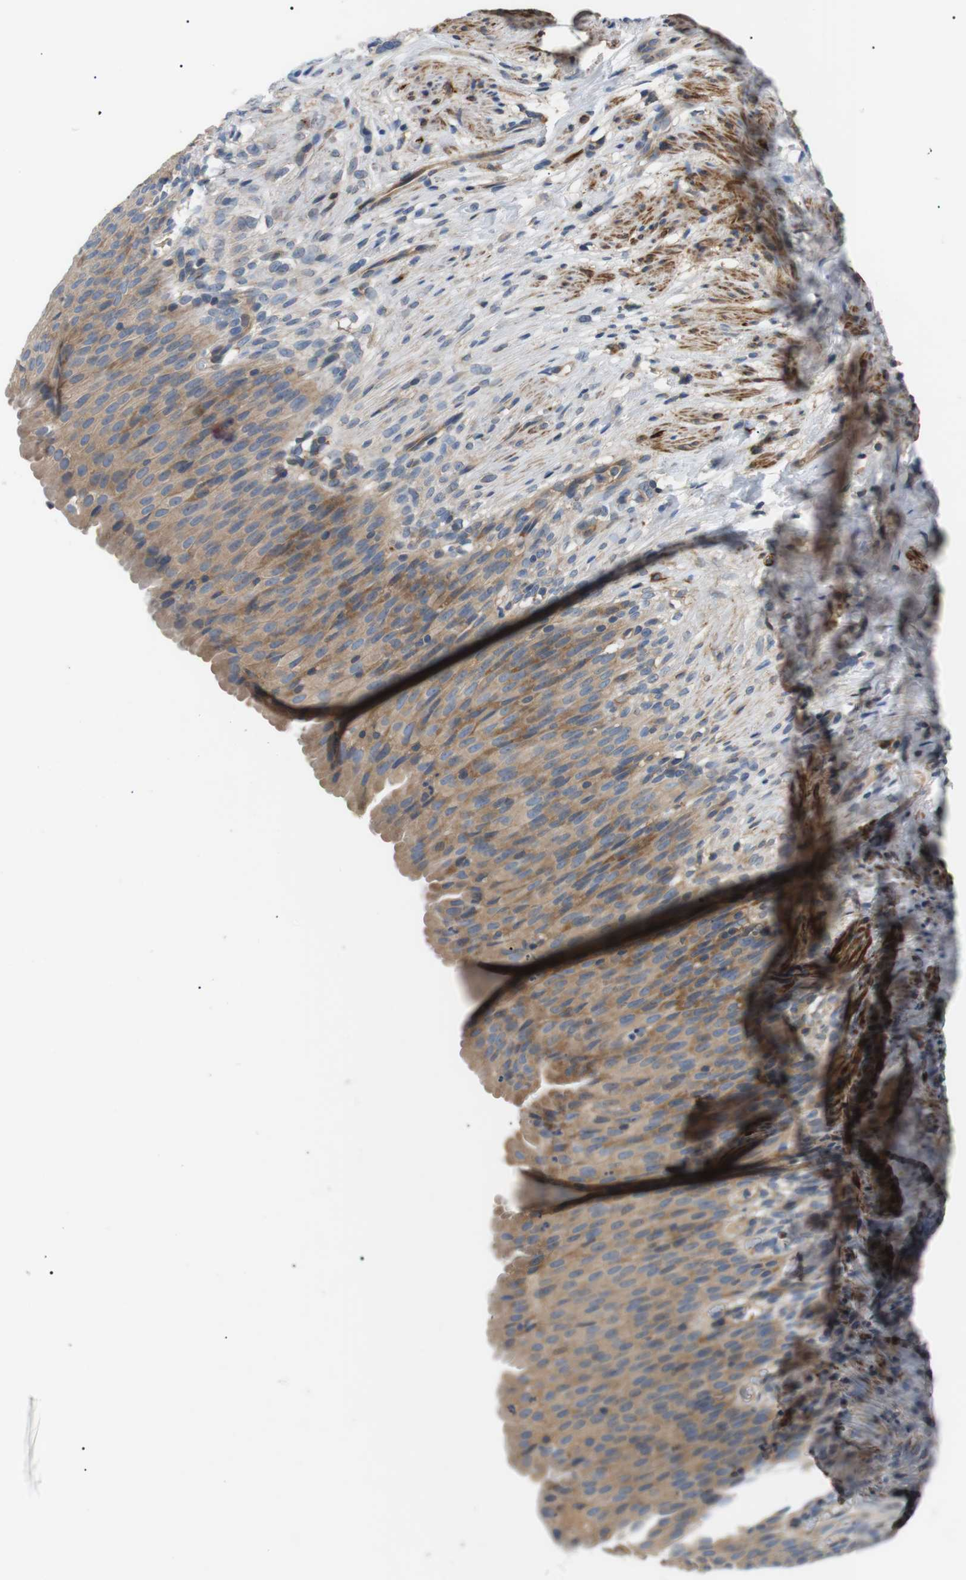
{"staining": {"intensity": "weak", "quantity": ">75%", "location": "cytoplasmic/membranous"}, "tissue": "urinary bladder", "cell_type": "Urothelial cells", "image_type": "normal", "snomed": [{"axis": "morphology", "description": "Normal tissue, NOS"}, {"axis": "topography", "description": "Urinary bladder"}], "caption": "A low amount of weak cytoplasmic/membranous expression is seen in approximately >75% of urothelial cells in benign urinary bladder.", "gene": "DIPK1A", "patient": {"sex": "female", "age": 79}}